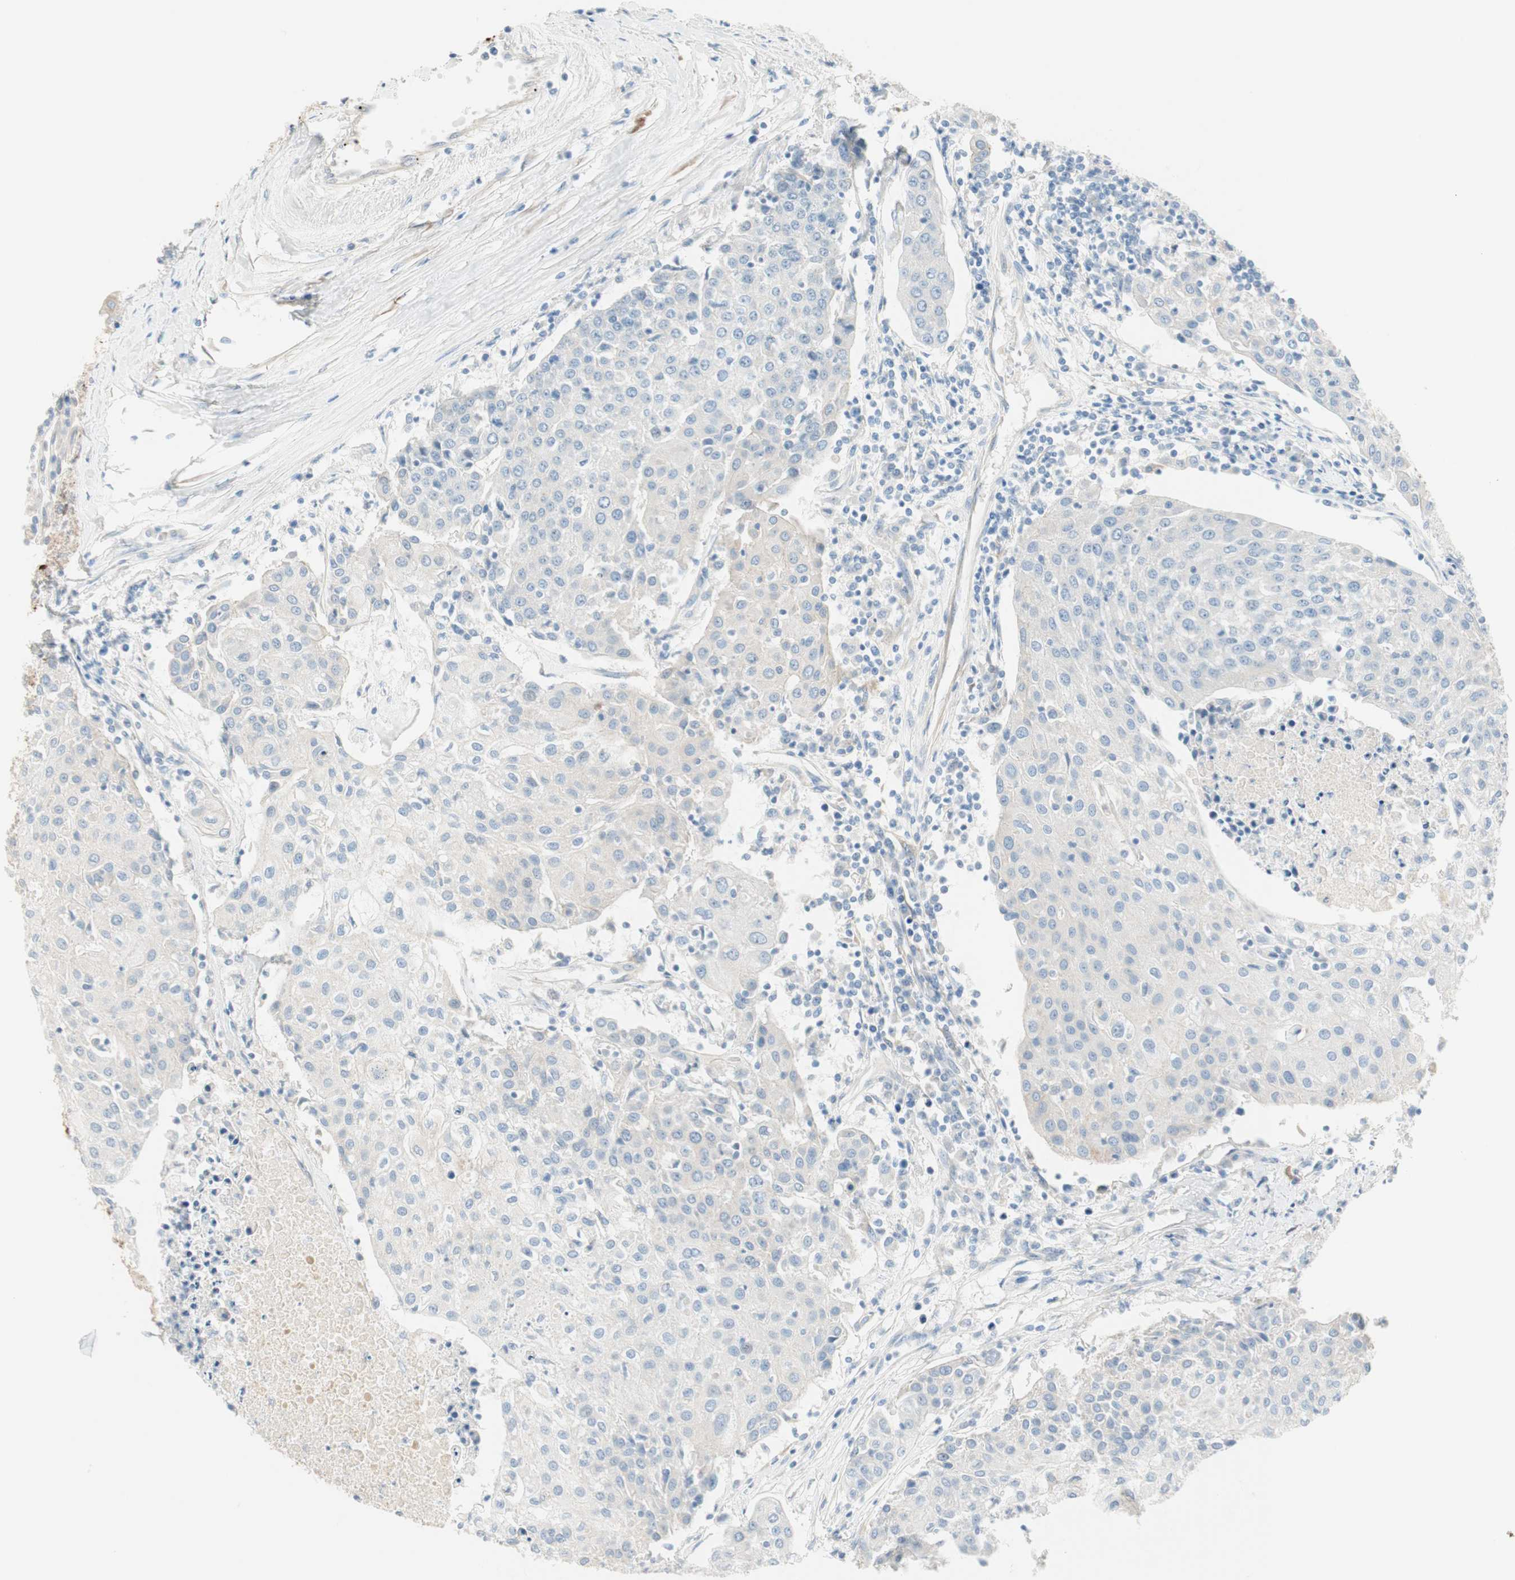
{"staining": {"intensity": "negative", "quantity": "none", "location": "none"}, "tissue": "urothelial cancer", "cell_type": "Tumor cells", "image_type": "cancer", "snomed": [{"axis": "morphology", "description": "Urothelial carcinoma, High grade"}, {"axis": "topography", "description": "Urinary bladder"}], "caption": "IHC photomicrograph of neoplastic tissue: urothelial cancer stained with DAB displays no significant protein staining in tumor cells.", "gene": "CDK3", "patient": {"sex": "female", "age": 85}}